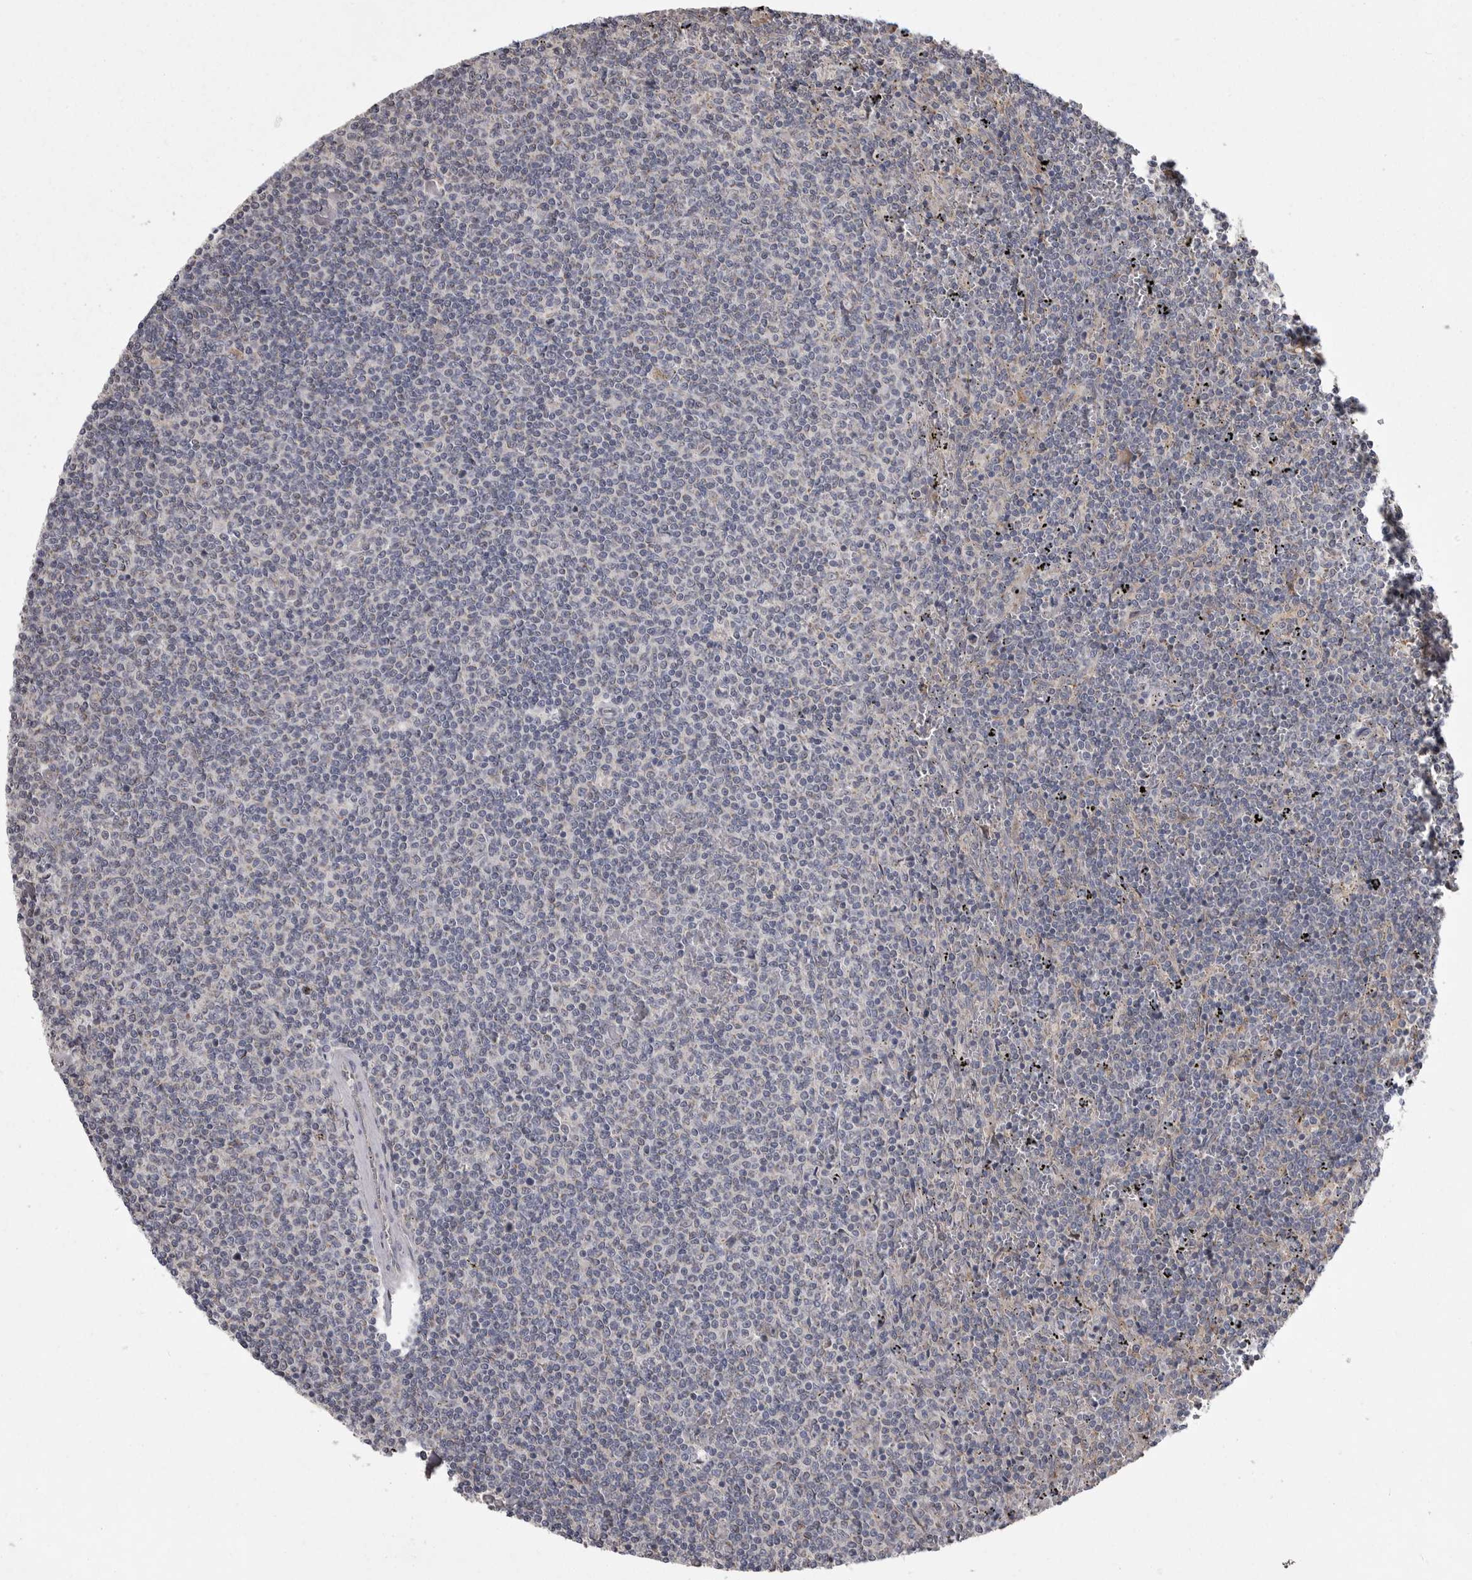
{"staining": {"intensity": "negative", "quantity": "none", "location": "none"}, "tissue": "lymphoma", "cell_type": "Tumor cells", "image_type": "cancer", "snomed": [{"axis": "morphology", "description": "Malignant lymphoma, non-Hodgkin's type, Low grade"}, {"axis": "topography", "description": "Spleen"}], "caption": "Image shows no protein staining in tumor cells of lymphoma tissue.", "gene": "CRP", "patient": {"sex": "female", "age": 50}}